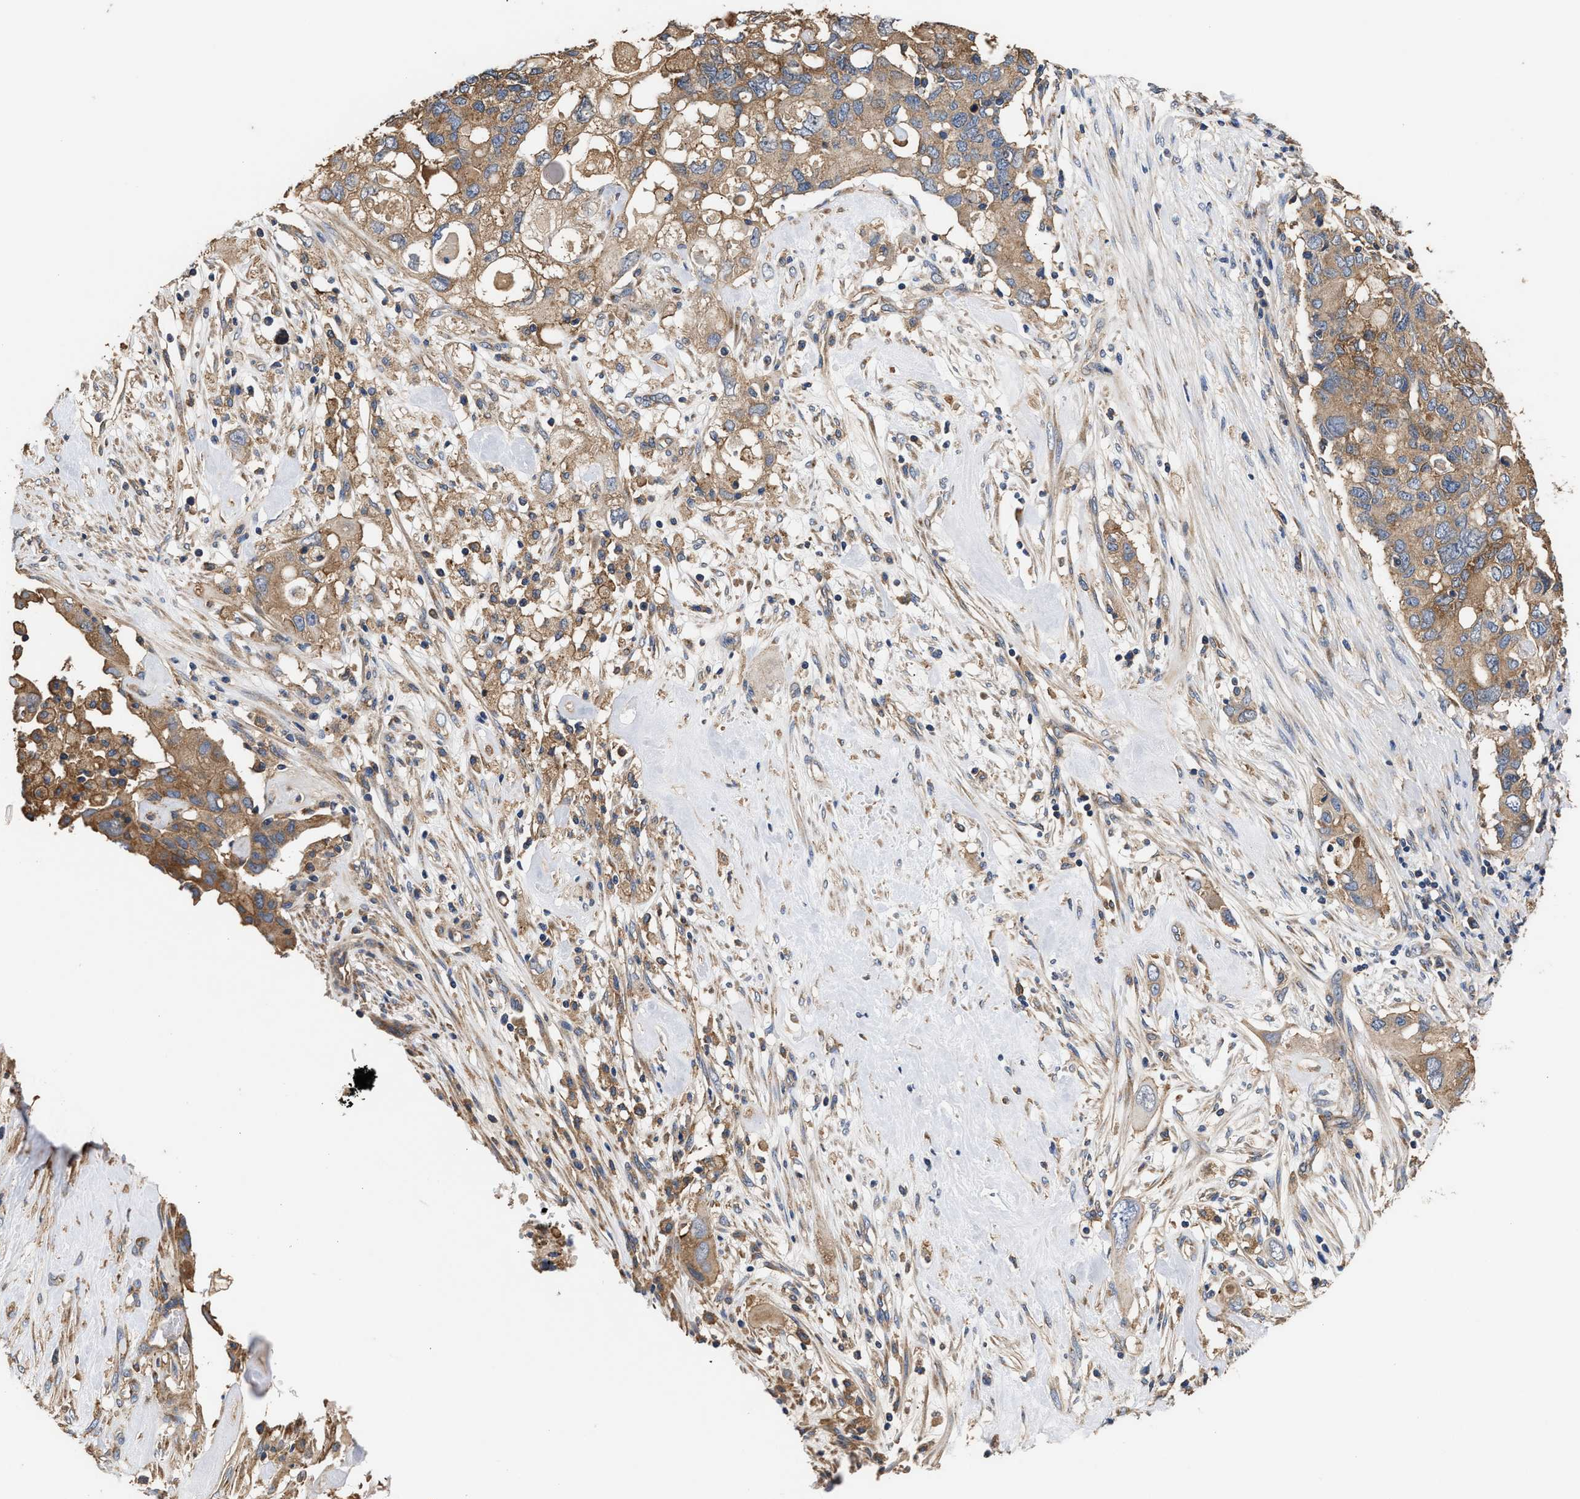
{"staining": {"intensity": "moderate", "quantity": ">75%", "location": "cytoplasmic/membranous"}, "tissue": "pancreatic cancer", "cell_type": "Tumor cells", "image_type": "cancer", "snomed": [{"axis": "morphology", "description": "Adenocarcinoma, NOS"}, {"axis": "topography", "description": "Pancreas"}], "caption": "Protein staining exhibits moderate cytoplasmic/membranous positivity in approximately >75% of tumor cells in pancreatic cancer (adenocarcinoma).", "gene": "KLB", "patient": {"sex": "female", "age": 56}}